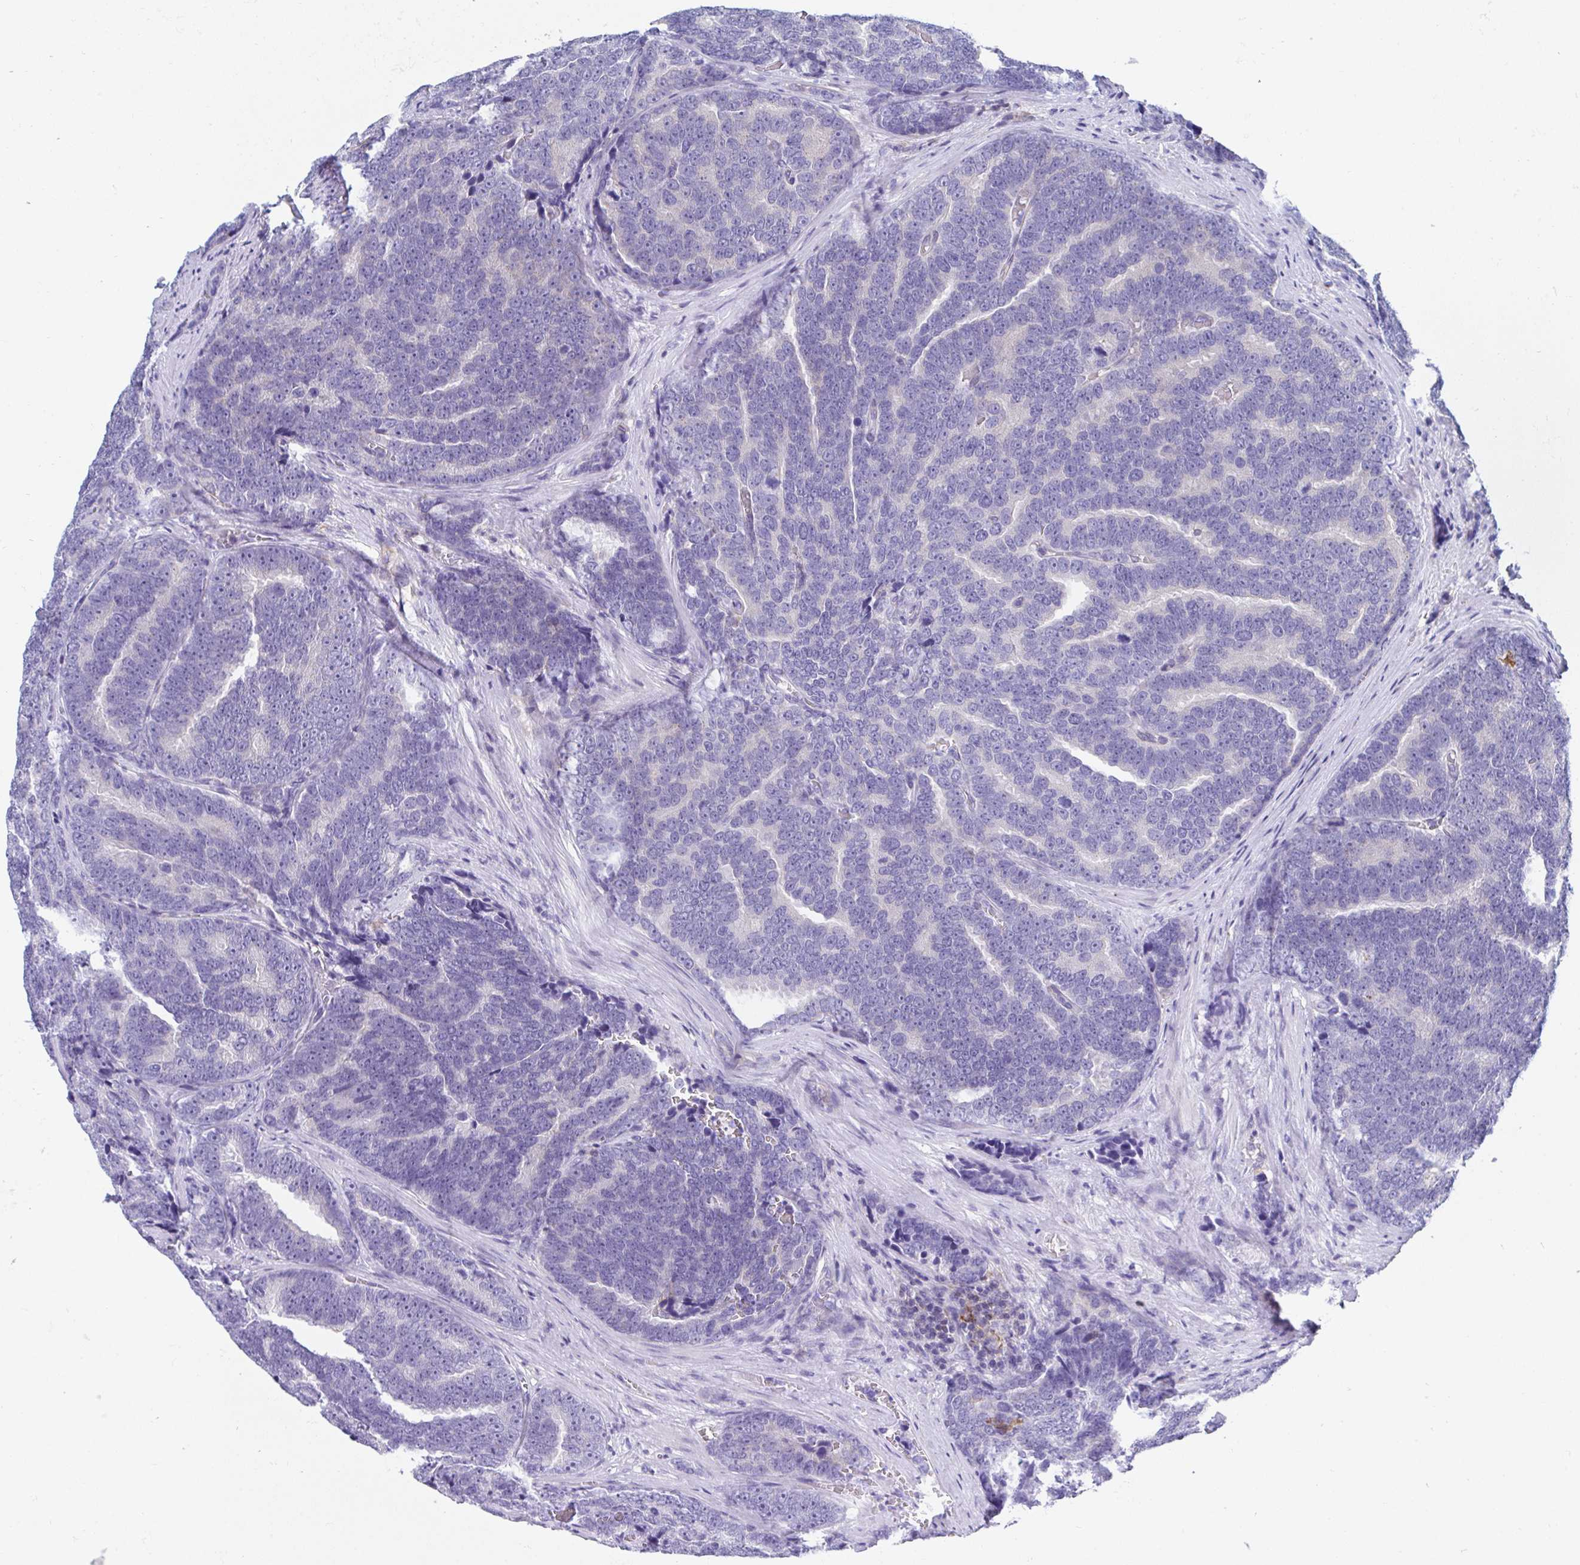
{"staining": {"intensity": "negative", "quantity": "none", "location": "none"}, "tissue": "prostate cancer", "cell_type": "Tumor cells", "image_type": "cancer", "snomed": [{"axis": "morphology", "description": "Adenocarcinoma, Low grade"}, {"axis": "topography", "description": "Prostate"}], "caption": "Immunohistochemistry photomicrograph of human prostate cancer (adenocarcinoma (low-grade)) stained for a protein (brown), which demonstrates no staining in tumor cells.", "gene": "FRMD3", "patient": {"sex": "male", "age": 62}}